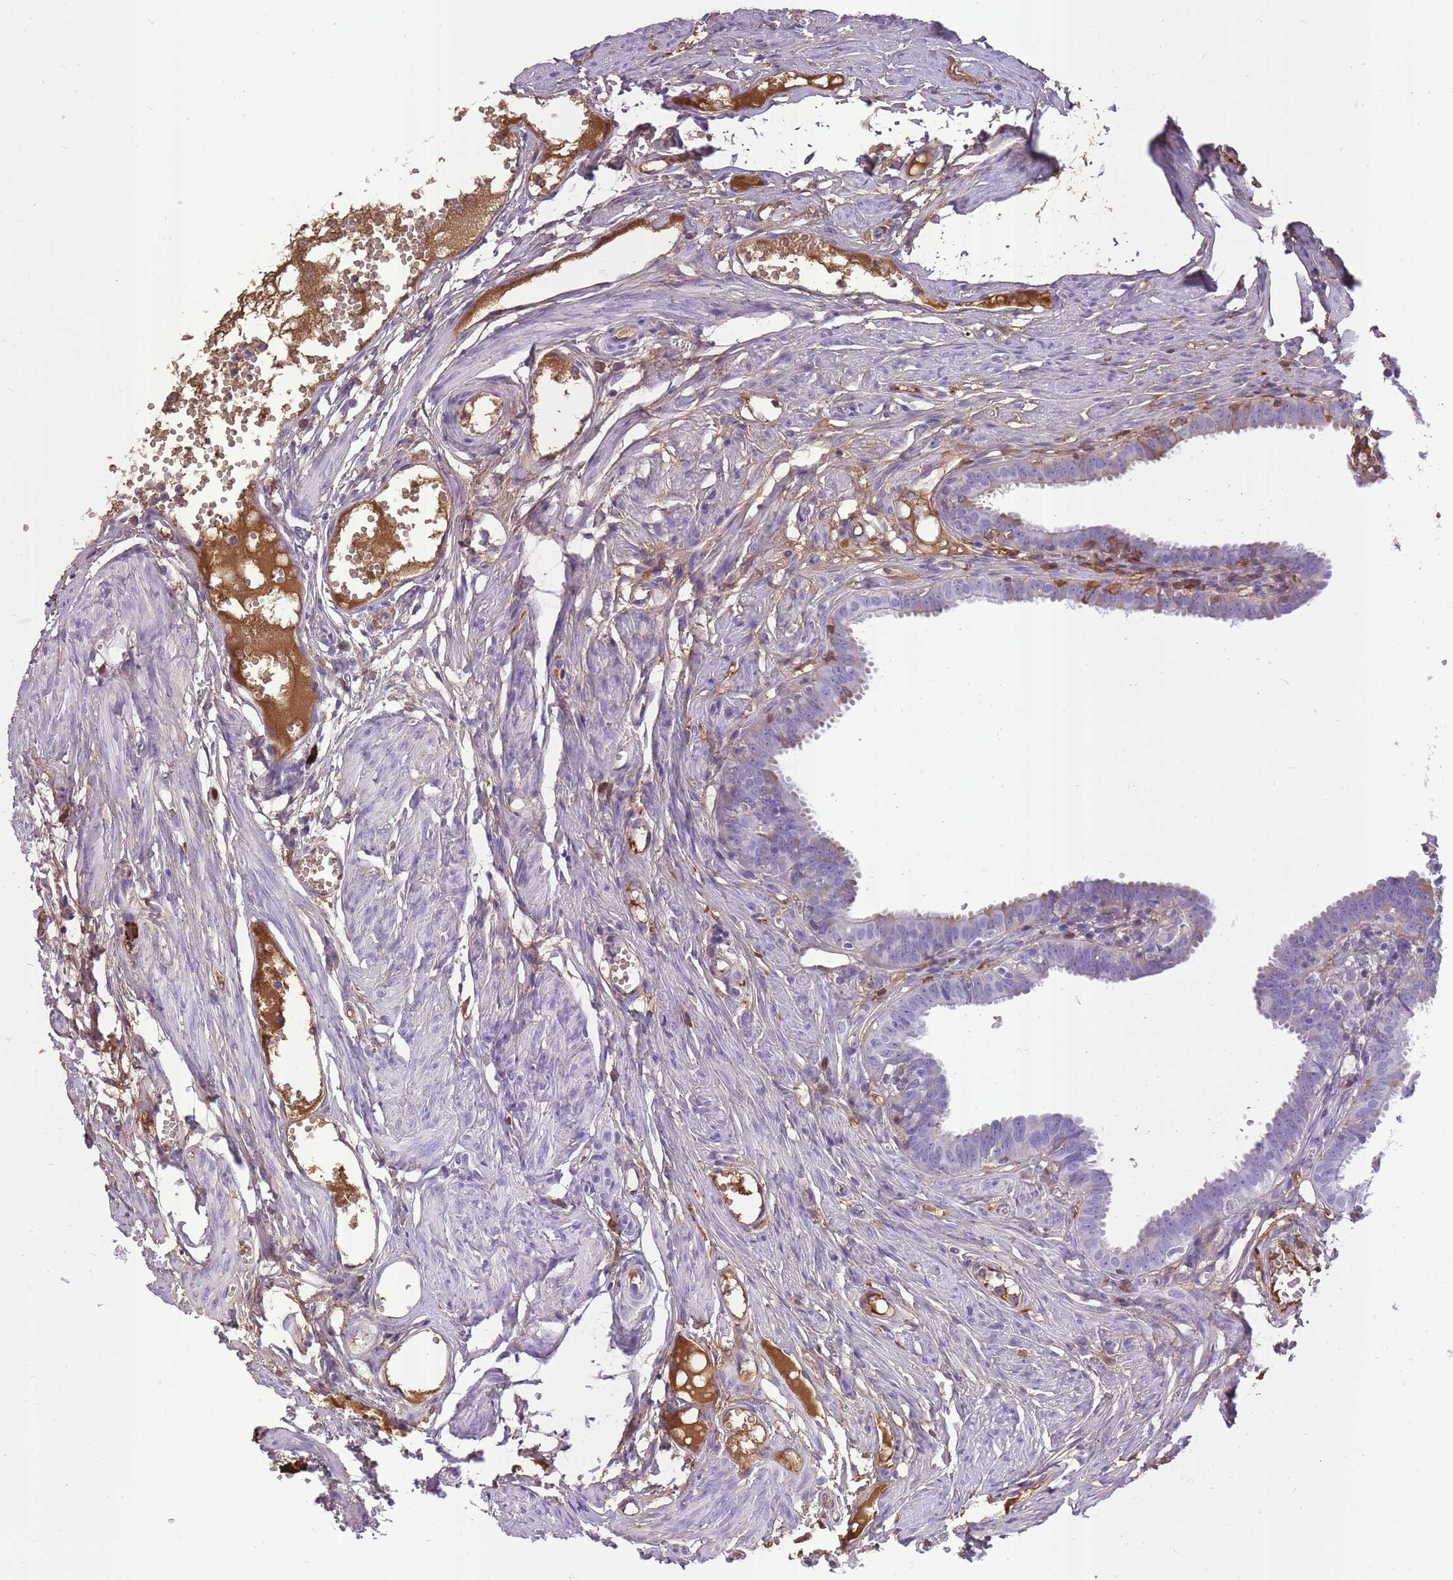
{"staining": {"intensity": "moderate", "quantity": "<25%", "location": "cytoplasmic/membranous"}, "tissue": "fallopian tube", "cell_type": "Glandular cells", "image_type": "normal", "snomed": [{"axis": "morphology", "description": "Normal tissue, NOS"}, {"axis": "morphology", "description": "Carcinoma, NOS"}, {"axis": "topography", "description": "Fallopian tube"}, {"axis": "topography", "description": "Ovary"}], "caption": "Immunohistochemistry (IHC) (DAB) staining of benign fallopian tube reveals moderate cytoplasmic/membranous protein expression in about <25% of glandular cells. (Stains: DAB (3,3'-diaminobenzidine) in brown, nuclei in blue, Microscopy: brightfield microscopy at high magnification).", "gene": "IGKV1", "patient": {"sex": "female", "age": 59}}